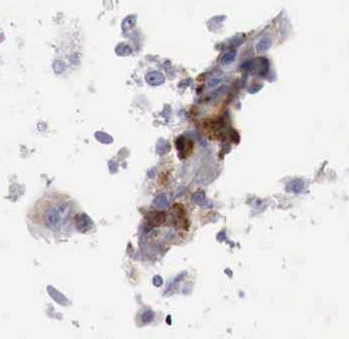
{"staining": {"intensity": "weak", "quantity": "<25%", "location": "cytoplasmic/membranous"}, "tissue": "urothelial cancer", "cell_type": "Tumor cells", "image_type": "cancer", "snomed": [{"axis": "morphology", "description": "Urothelial carcinoma, High grade"}, {"axis": "topography", "description": "Urinary bladder"}], "caption": "Tumor cells show no significant protein positivity in urothelial carcinoma (high-grade).", "gene": "GLA", "patient": {"sex": "female", "age": 80}}